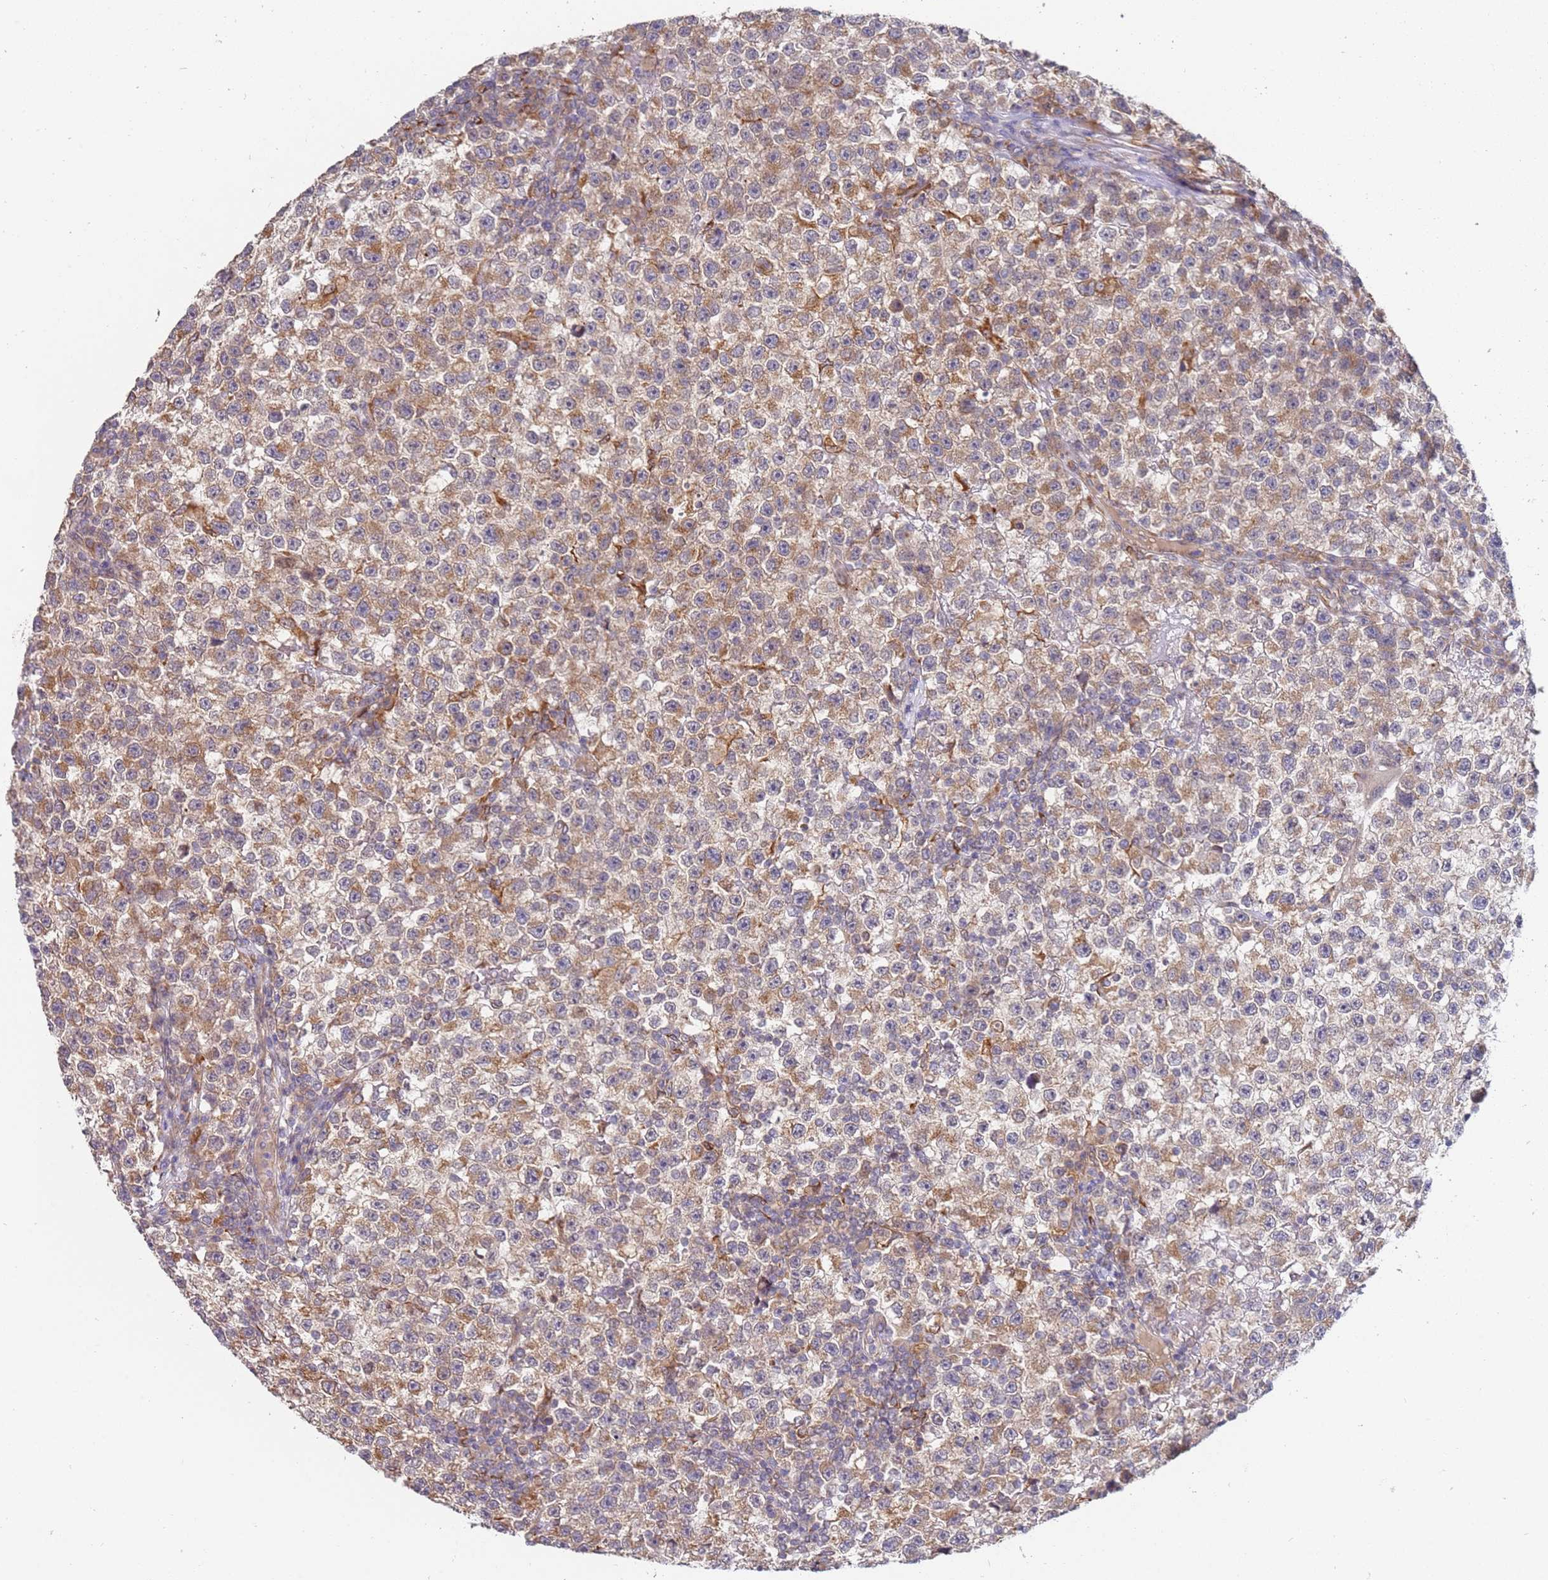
{"staining": {"intensity": "moderate", "quantity": ">75%", "location": "cytoplasmic/membranous"}, "tissue": "testis cancer", "cell_type": "Tumor cells", "image_type": "cancer", "snomed": [{"axis": "morphology", "description": "Seminoma, NOS"}, {"axis": "topography", "description": "Testis"}], "caption": "DAB (3,3'-diaminobenzidine) immunohistochemical staining of seminoma (testis) exhibits moderate cytoplasmic/membranous protein expression in about >75% of tumor cells.", "gene": "VRK2", "patient": {"sex": "male", "age": 22}}